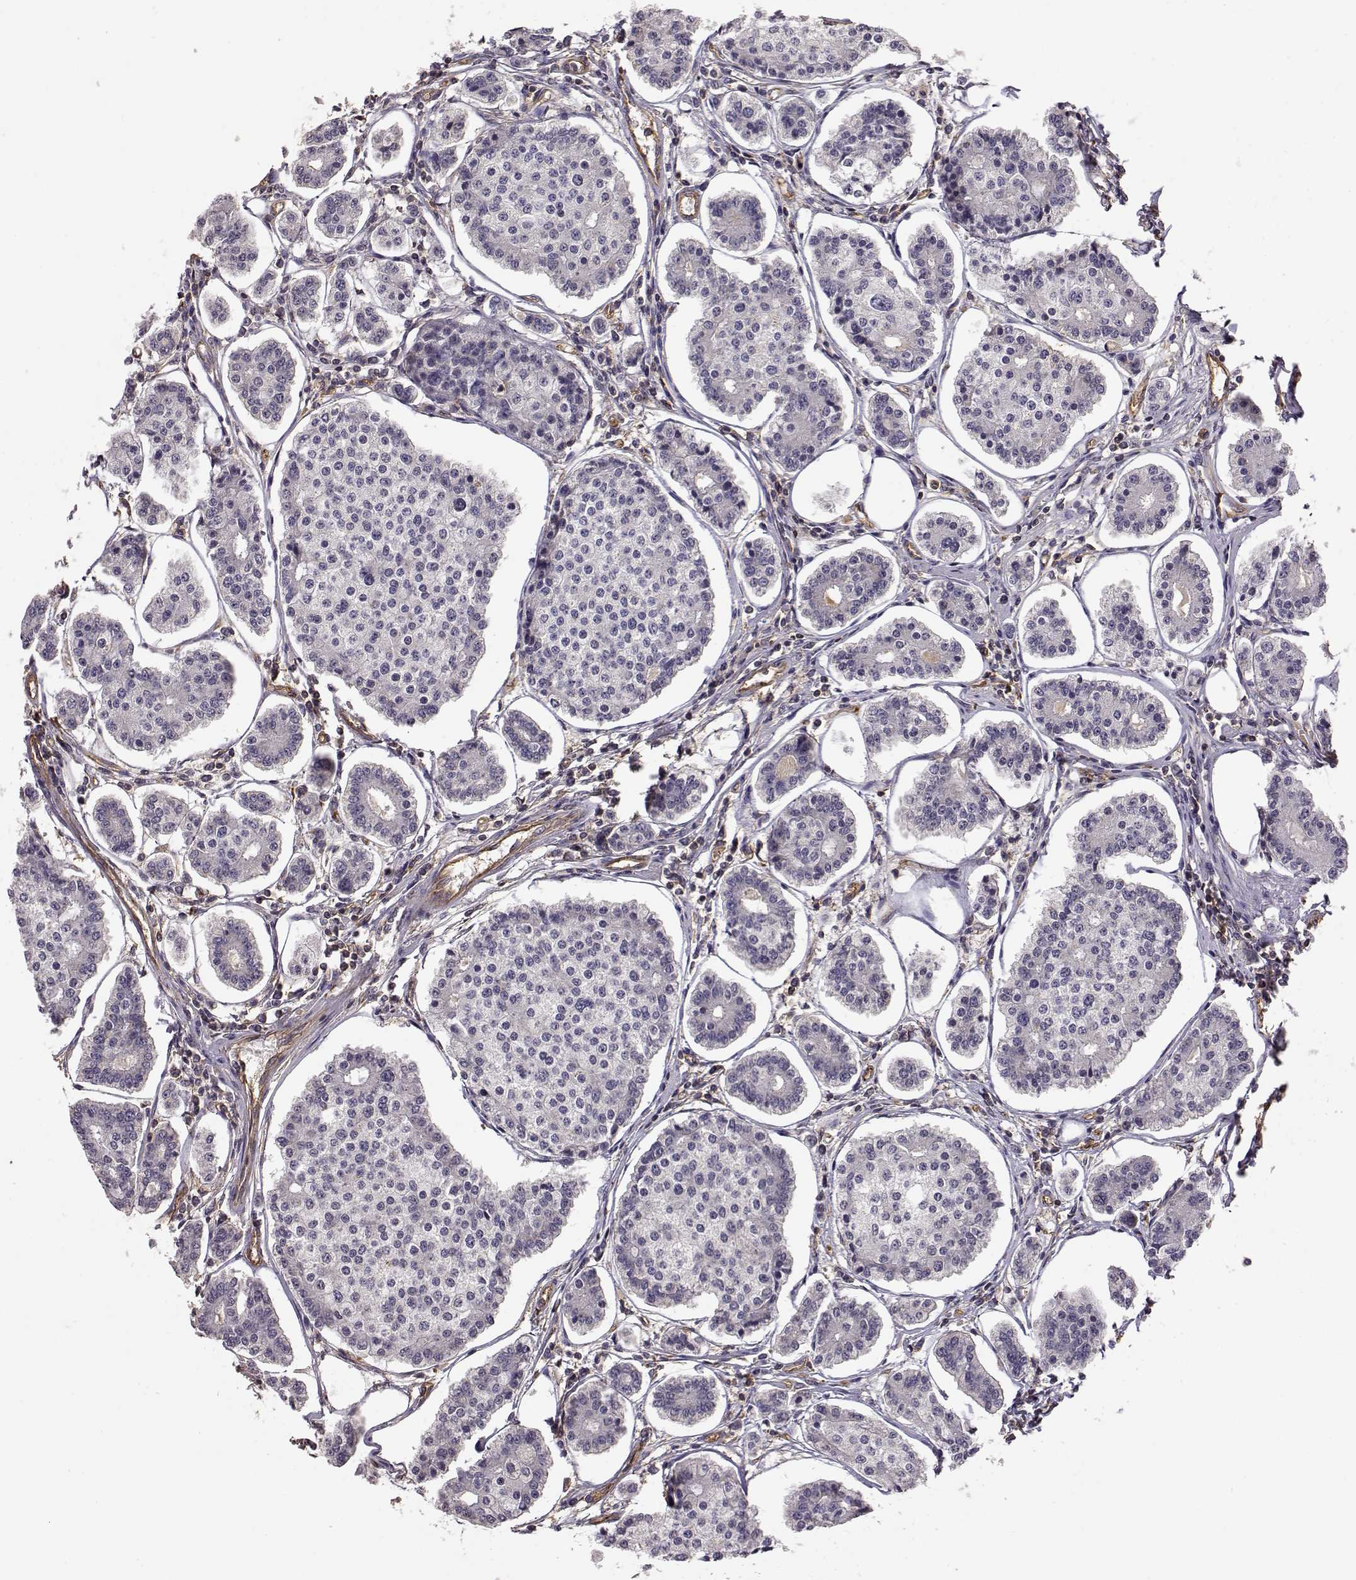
{"staining": {"intensity": "negative", "quantity": "none", "location": "none"}, "tissue": "carcinoid", "cell_type": "Tumor cells", "image_type": "cancer", "snomed": [{"axis": "morphology", "description": "Carcinoid, malignant, NOS"}, {"axis": "topography", "description": "Small intestine"}], "caption": "This is an immunohistochemistry (IHC) image of human carcinoid. There is no positivity in tumor cells.", "gene": "IFITM1", "patient": {"sex": "female", "age": 65}}